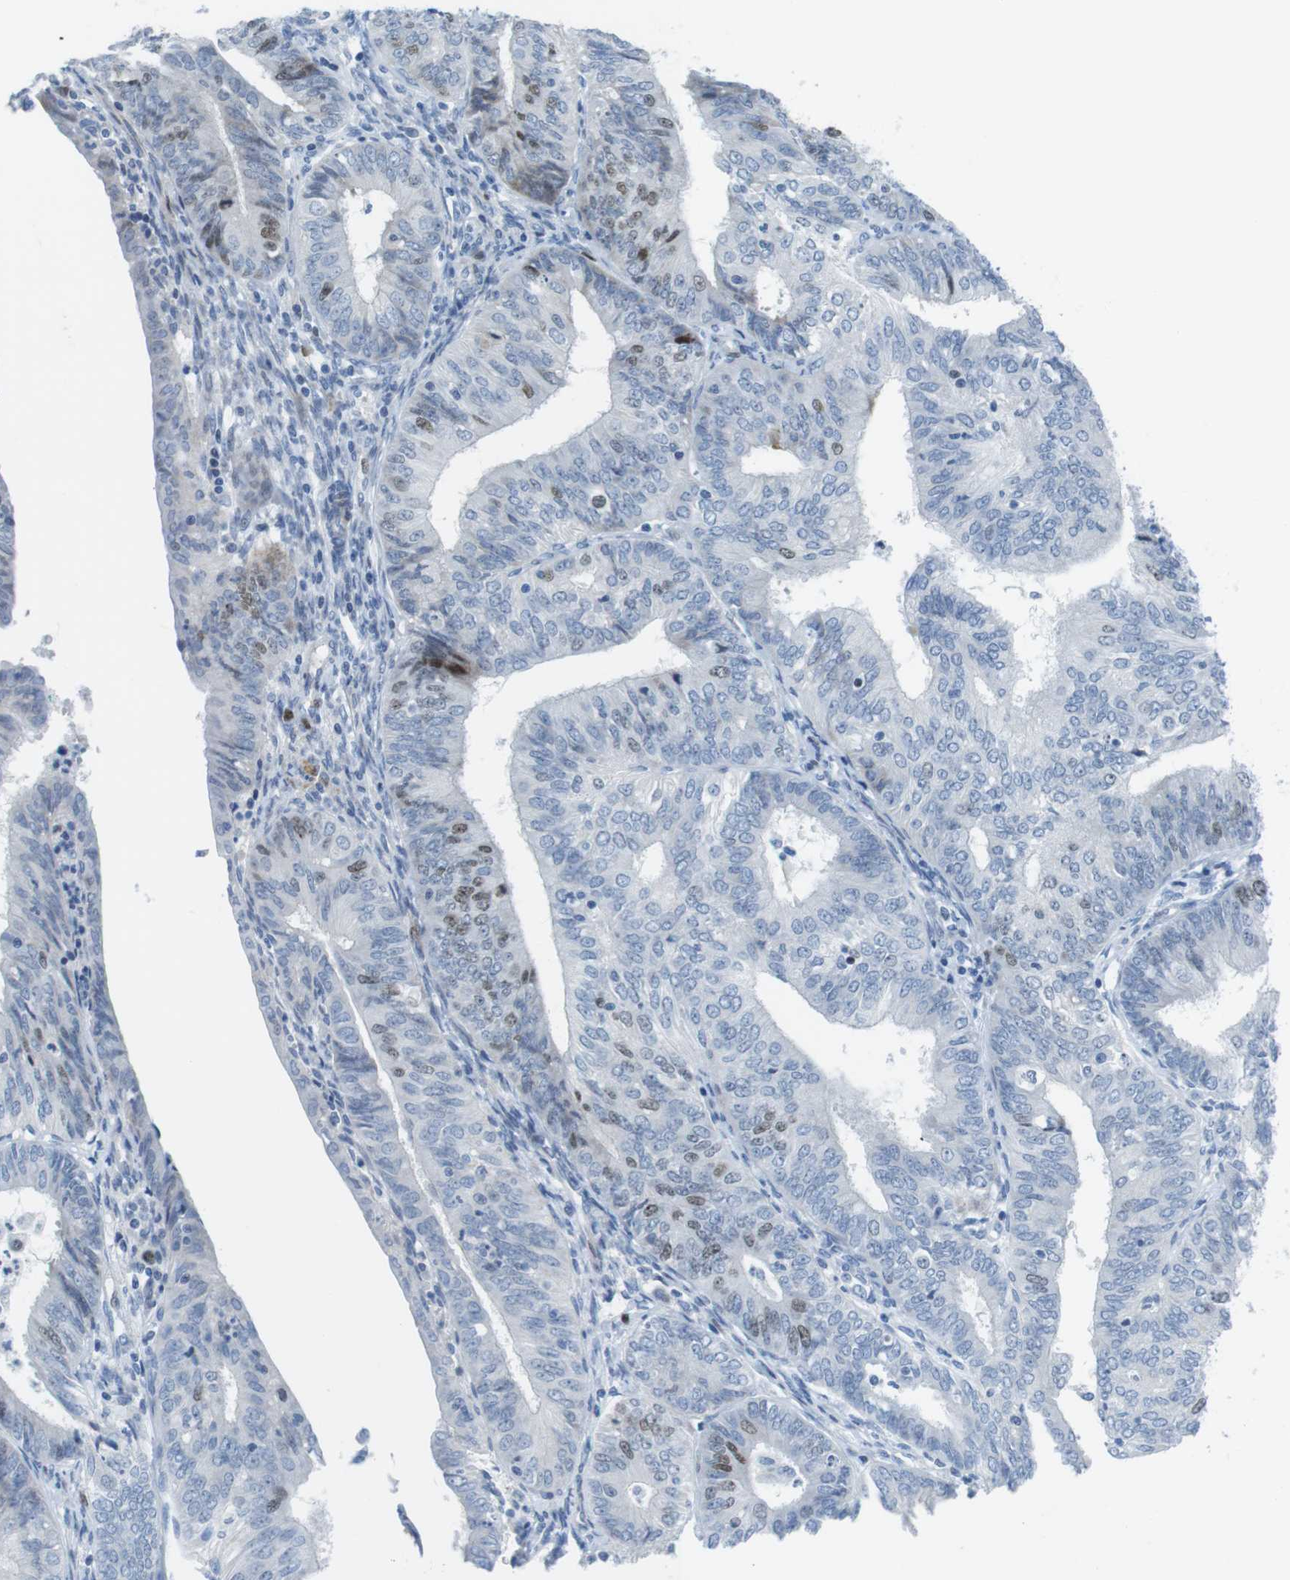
{"staining": {"intensity": "moderate", "quantity": "<25%", "location": "nuclear"}, "tissue": "endometrial cancer", "cell_type": "Tumor cells", "image_type": "cancer", "snomed": [{"axis": "morphology", "description": "Adenocarcinoma, NOS"}, {"axis": "topography", "description": "Endometrium"}], "caption": "Immunohistochemical staining of human endometrial cancer displays low levels of moderate nuclear protein staining in approximately <25% of tumor cells. The staining was performed using DAB (3,3'-diaminobenzidine) to visualize the protein expression in brown, while the nuclei were stained in blue with hematoxylin (Magnification: 20x).", "gene": "CHAF1A", "patient": {"sex": "female", "age": 58}}